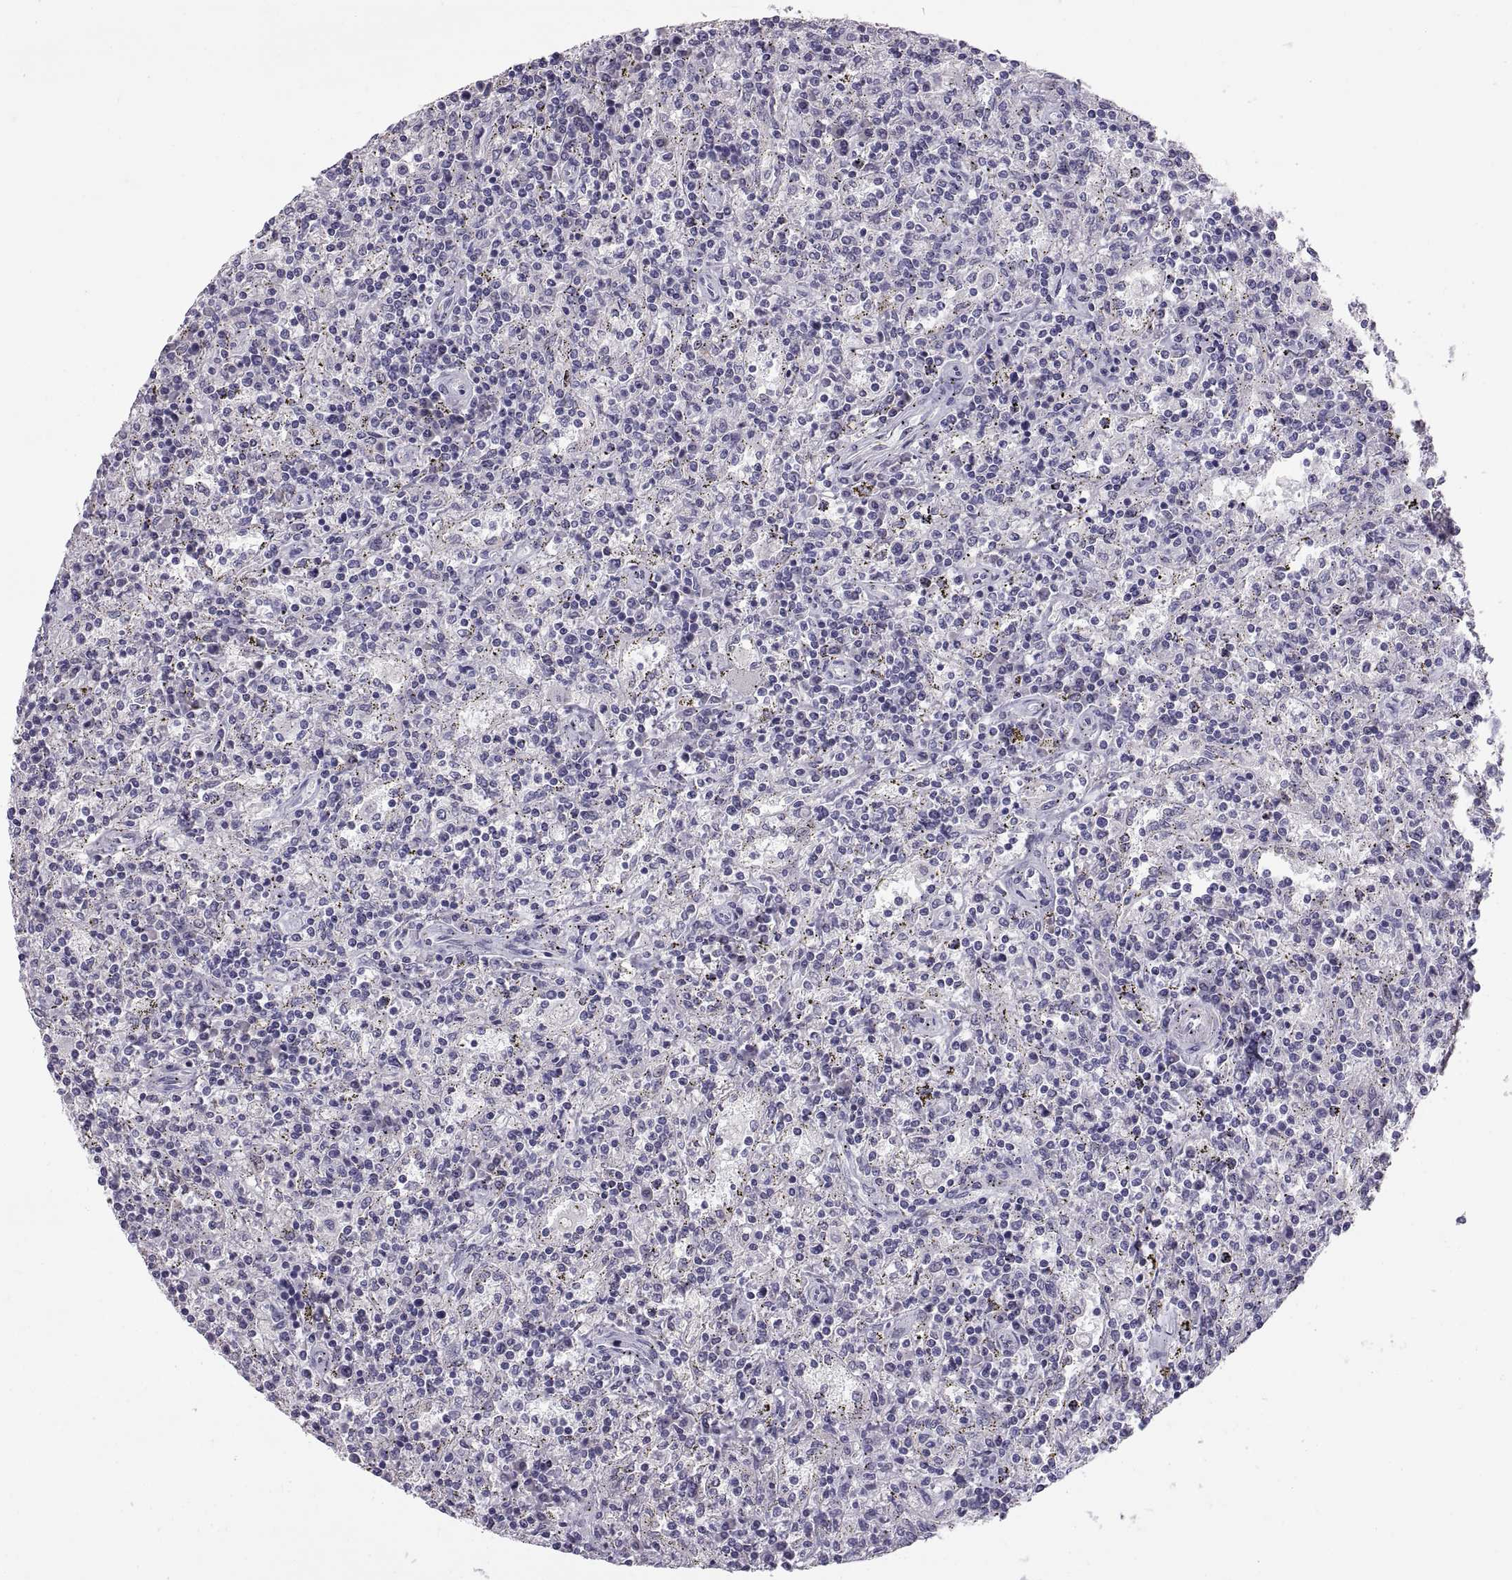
{"staining": {"intensity": "negative", "quantity": "none", "location": "none"}, "tissue": "lymphoma", "cell_type": "Tumor cells", "image_type": "cancer", "snomed": [{"axis": "morphology", "description": "Malignant lymphoma, non-Hodgkin's type, Low grade"}, {"axis": "topography", "description": "Spleen"}], "caption": "Tumor cells show no significant protein staining in lymphoma.", "gene": "PTN", "patient": {"sex": "male", "age": 62}}